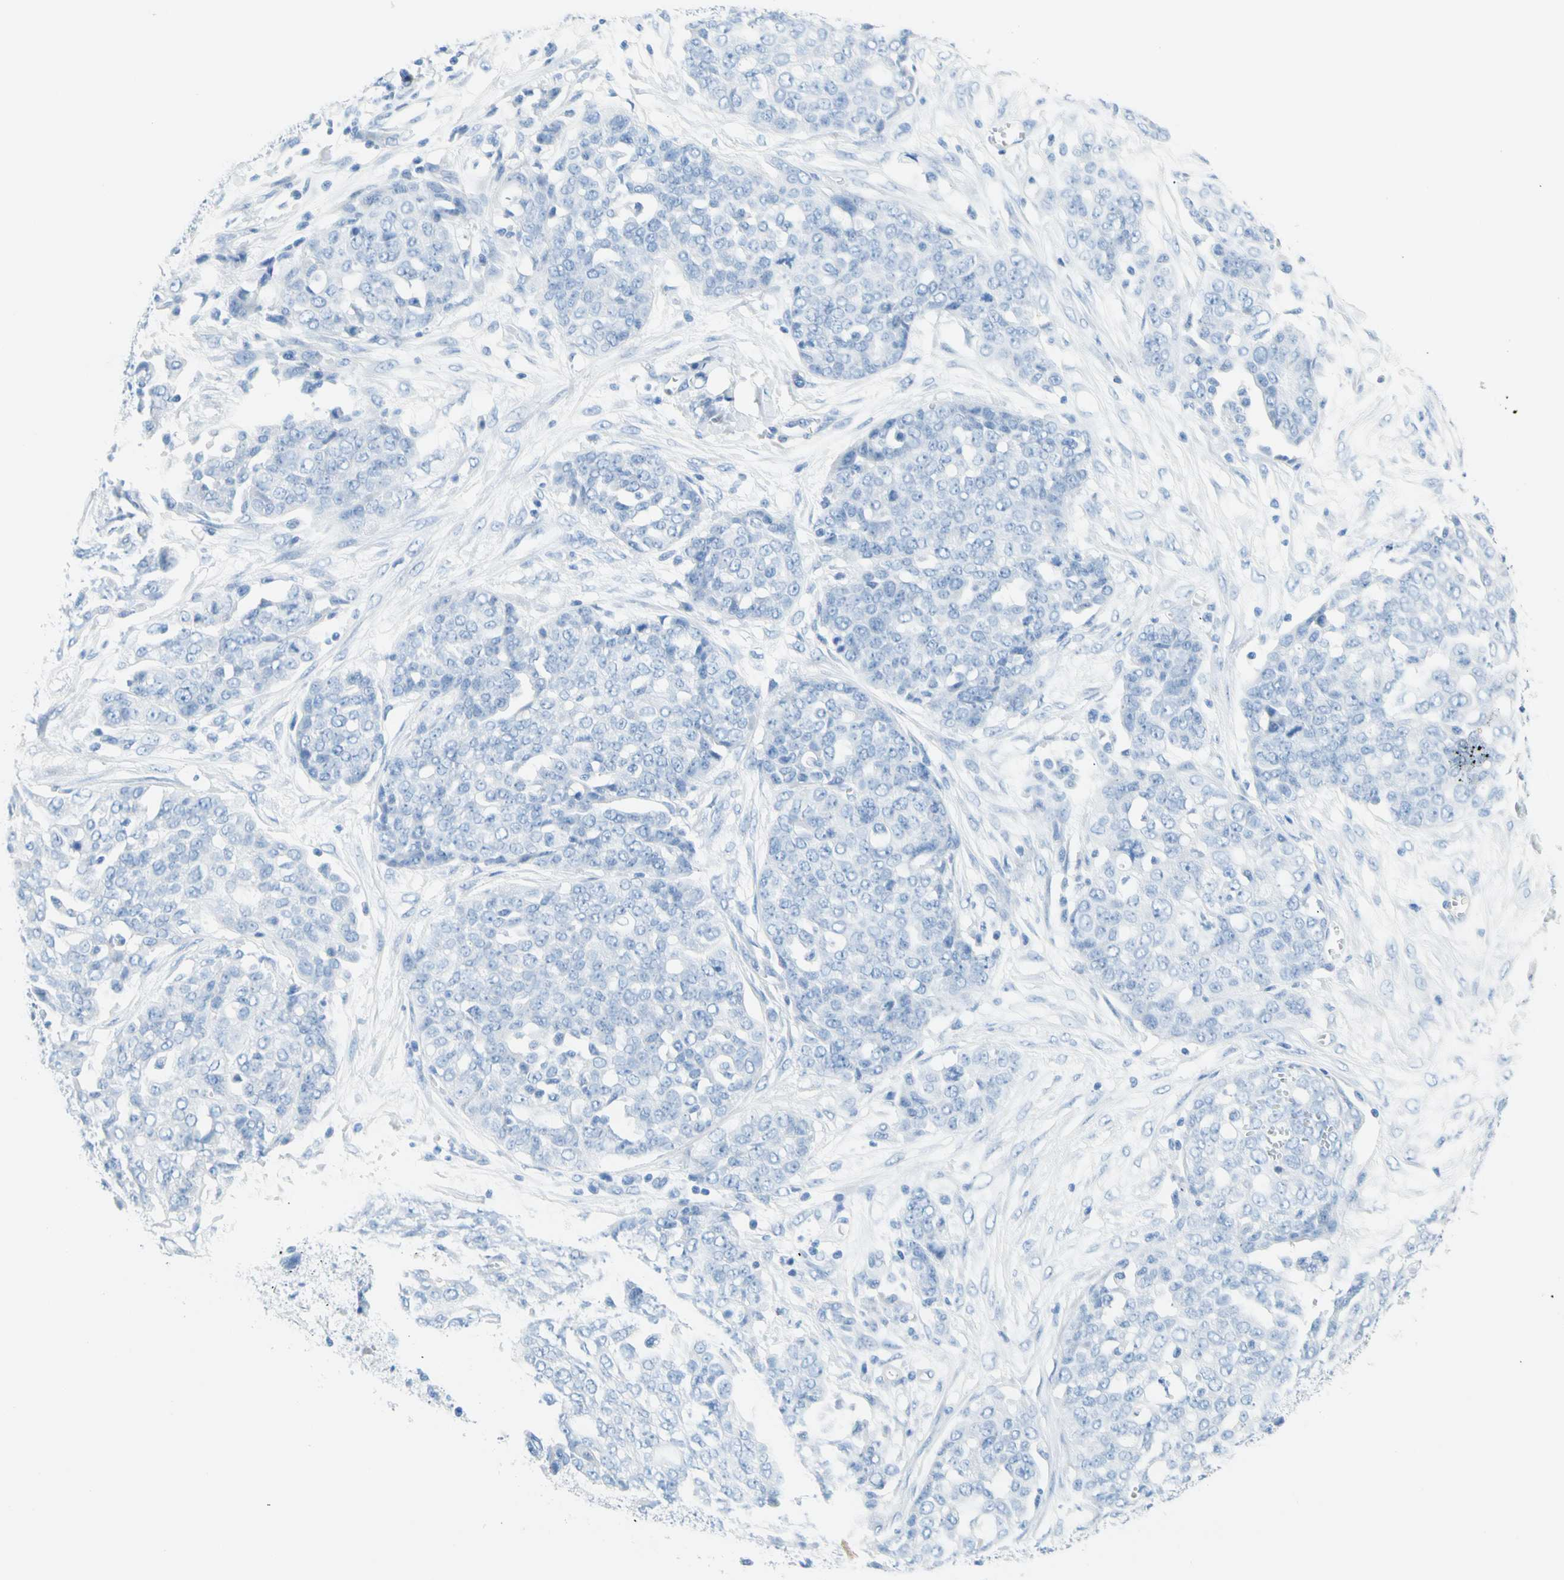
{"staining": {"intensity": "negative", "quantity": "none", "location": "none"}, "tissue": "ovarian cancer", "cell_type": "Tumor cells", "image_type": "cancer", "snomed": [{"axis": "morphology", "description": "Cystadenocarcinoma, serous, NOS"}, {"axis": "topography", "description": "Soft tissue"}, {"axis": "topography", "description": "Ovary"}], "caption": "There is no significant positivity in tumor cells of ovarian cancer.", "gene": "CEL", "patient": {"sex": "female", "age": 57}}